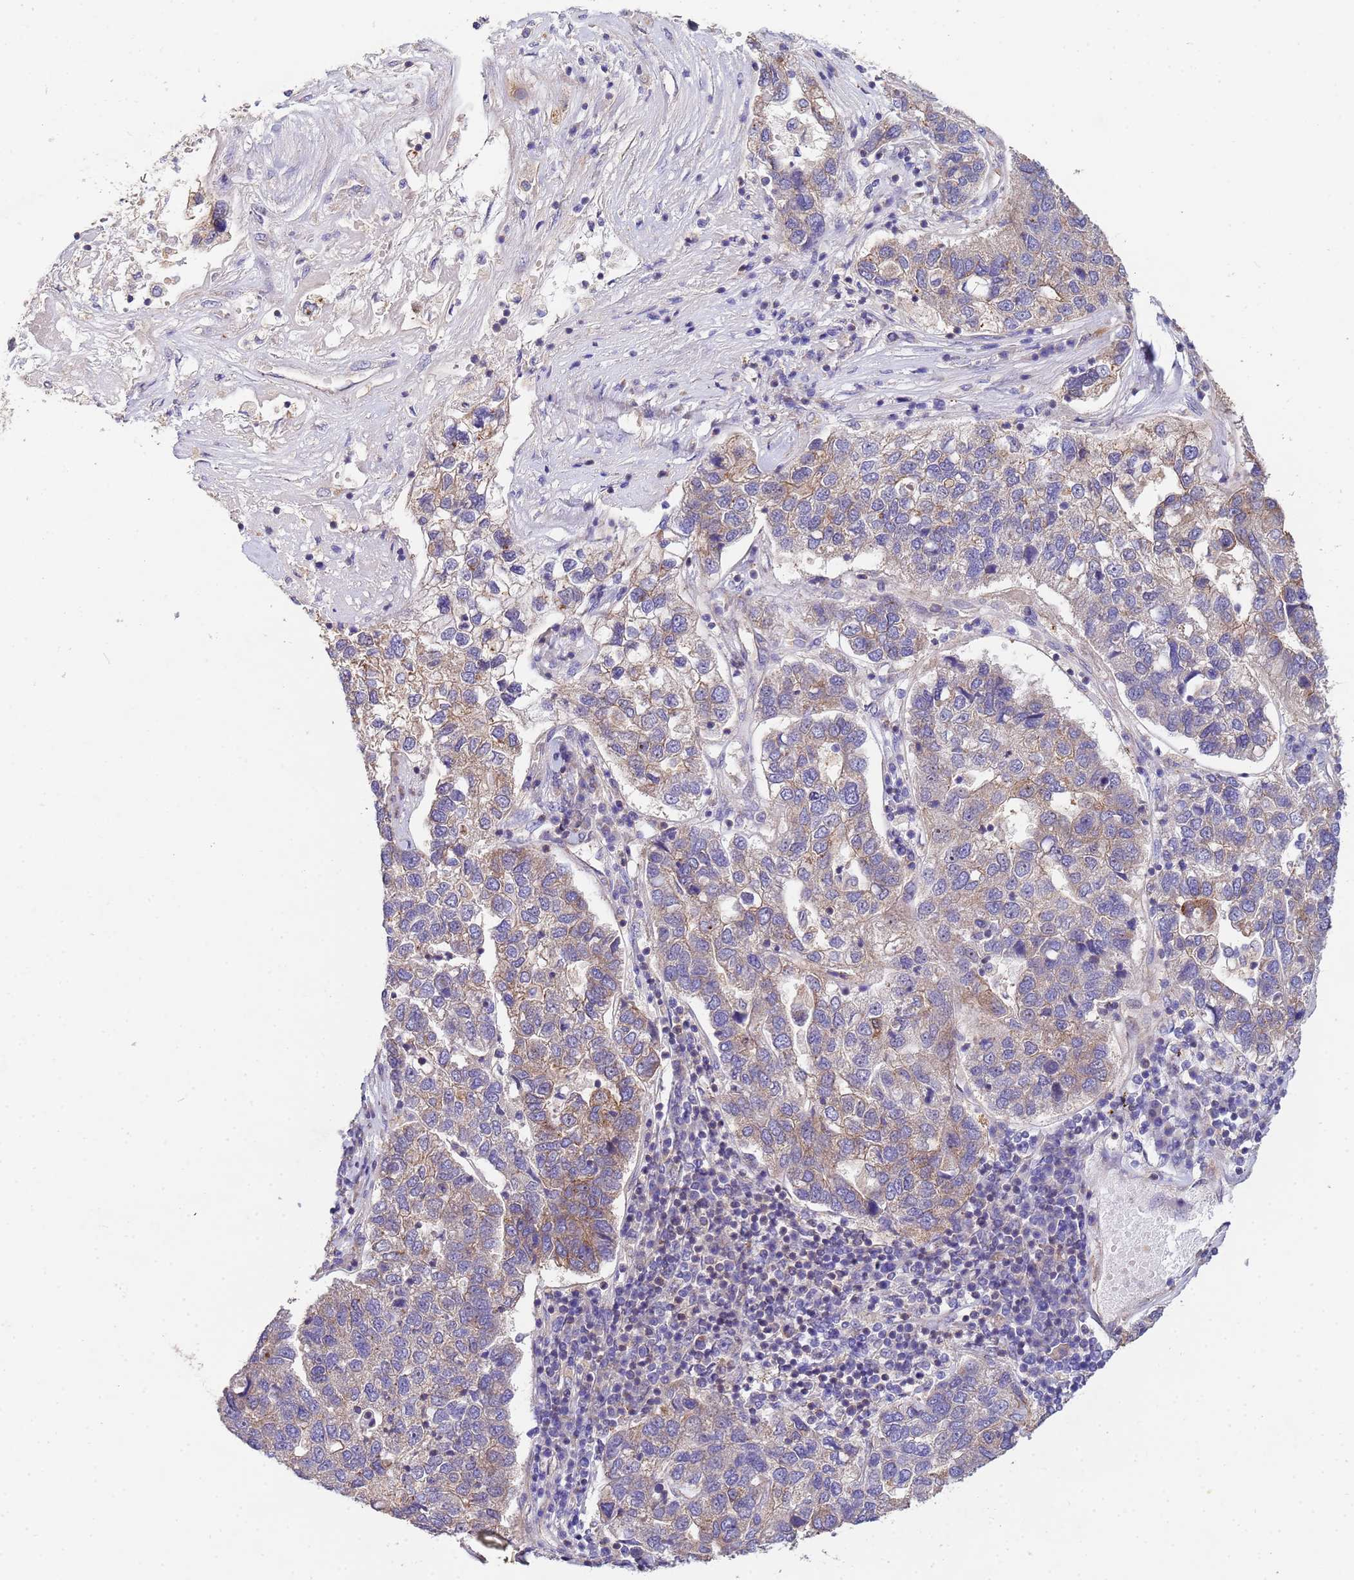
{"staining": {"intensity": "moderate", "quantity": "25%-75%", "location": "cytoplasmic/membranous"}, "tissue": "pancreatic cancer", "cell_type": "Tumor cells", "image_type": "cancer", "snomed": [{"axis": "morphology", "description": "Adenocarcinoma, NOS"}, {"axis": "topography", "description": "Pancreas"}], "caption": "Moderate cytoplasmic/membranous positivity is appreciated in about 25%-75% of tumor cells in adenocarcinoma (pancreatic). (brown staining indicates protein expression, while blue staining denotes nuclei).", "gene": "CDC34", "patient": {"sex": "female", "age": 61}}